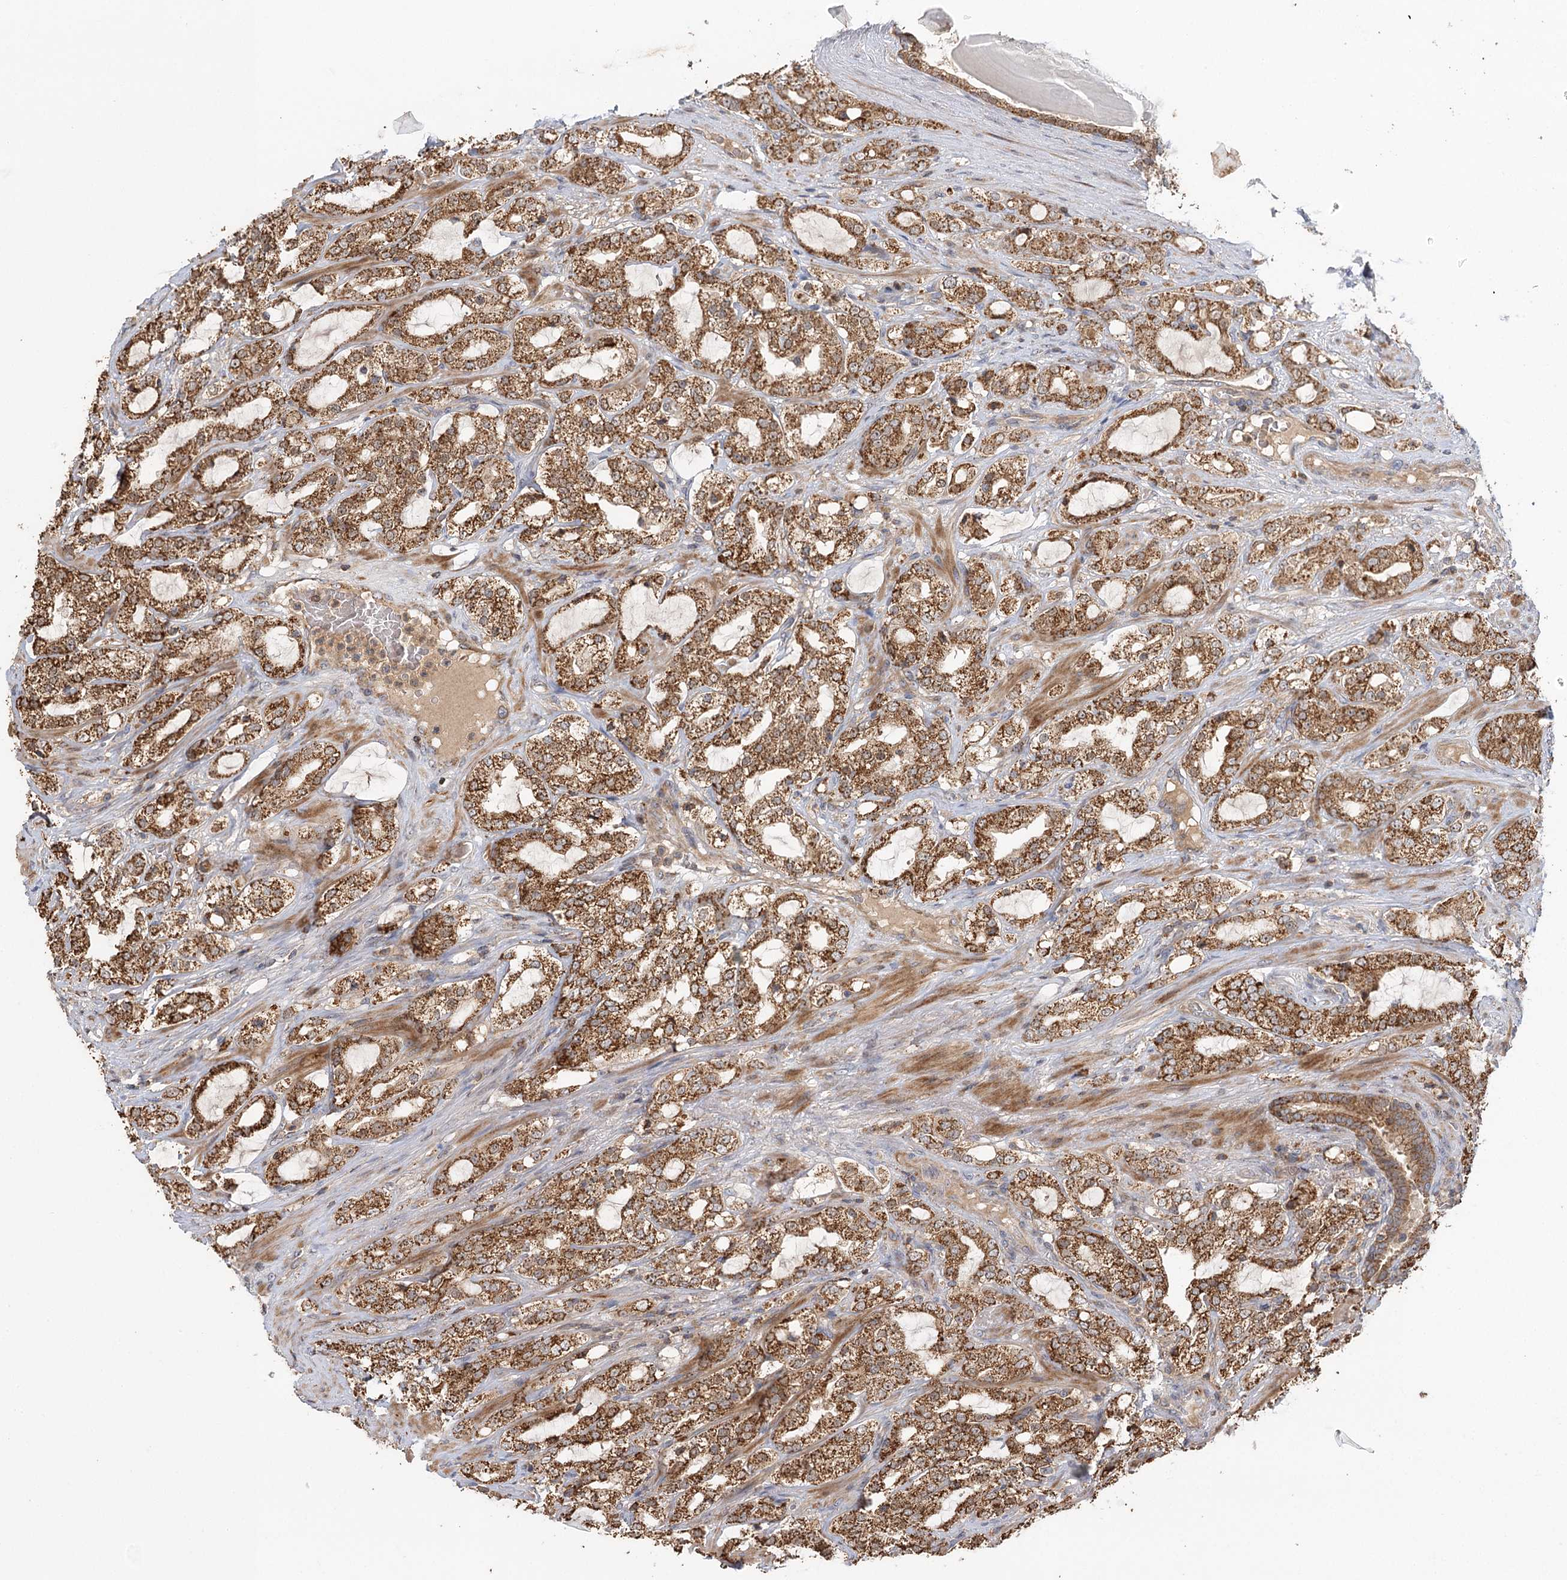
{"staining": {"intensity": "strong", "quantity": ">75%", "location": "cytoplasmic/membranous"}, "tissue": "prostate cancer", "cell_type": "Tumor cells", "image_type": "cancer", "snomed": [{"axis": "morphology", "description": "Adenocarcinoma, High grade"}, {"axis": "topography", "description": "Prostate"}], "caption": "DAB immunohistochemical staining of human adenocarcinoma (high-grade) (prostate) displays strong cytoplasmic/membranous protein expression in about >75% of tumor cells.", "gene": "RAPGEF6", "patient": {"sex": "male", "age": 64}}